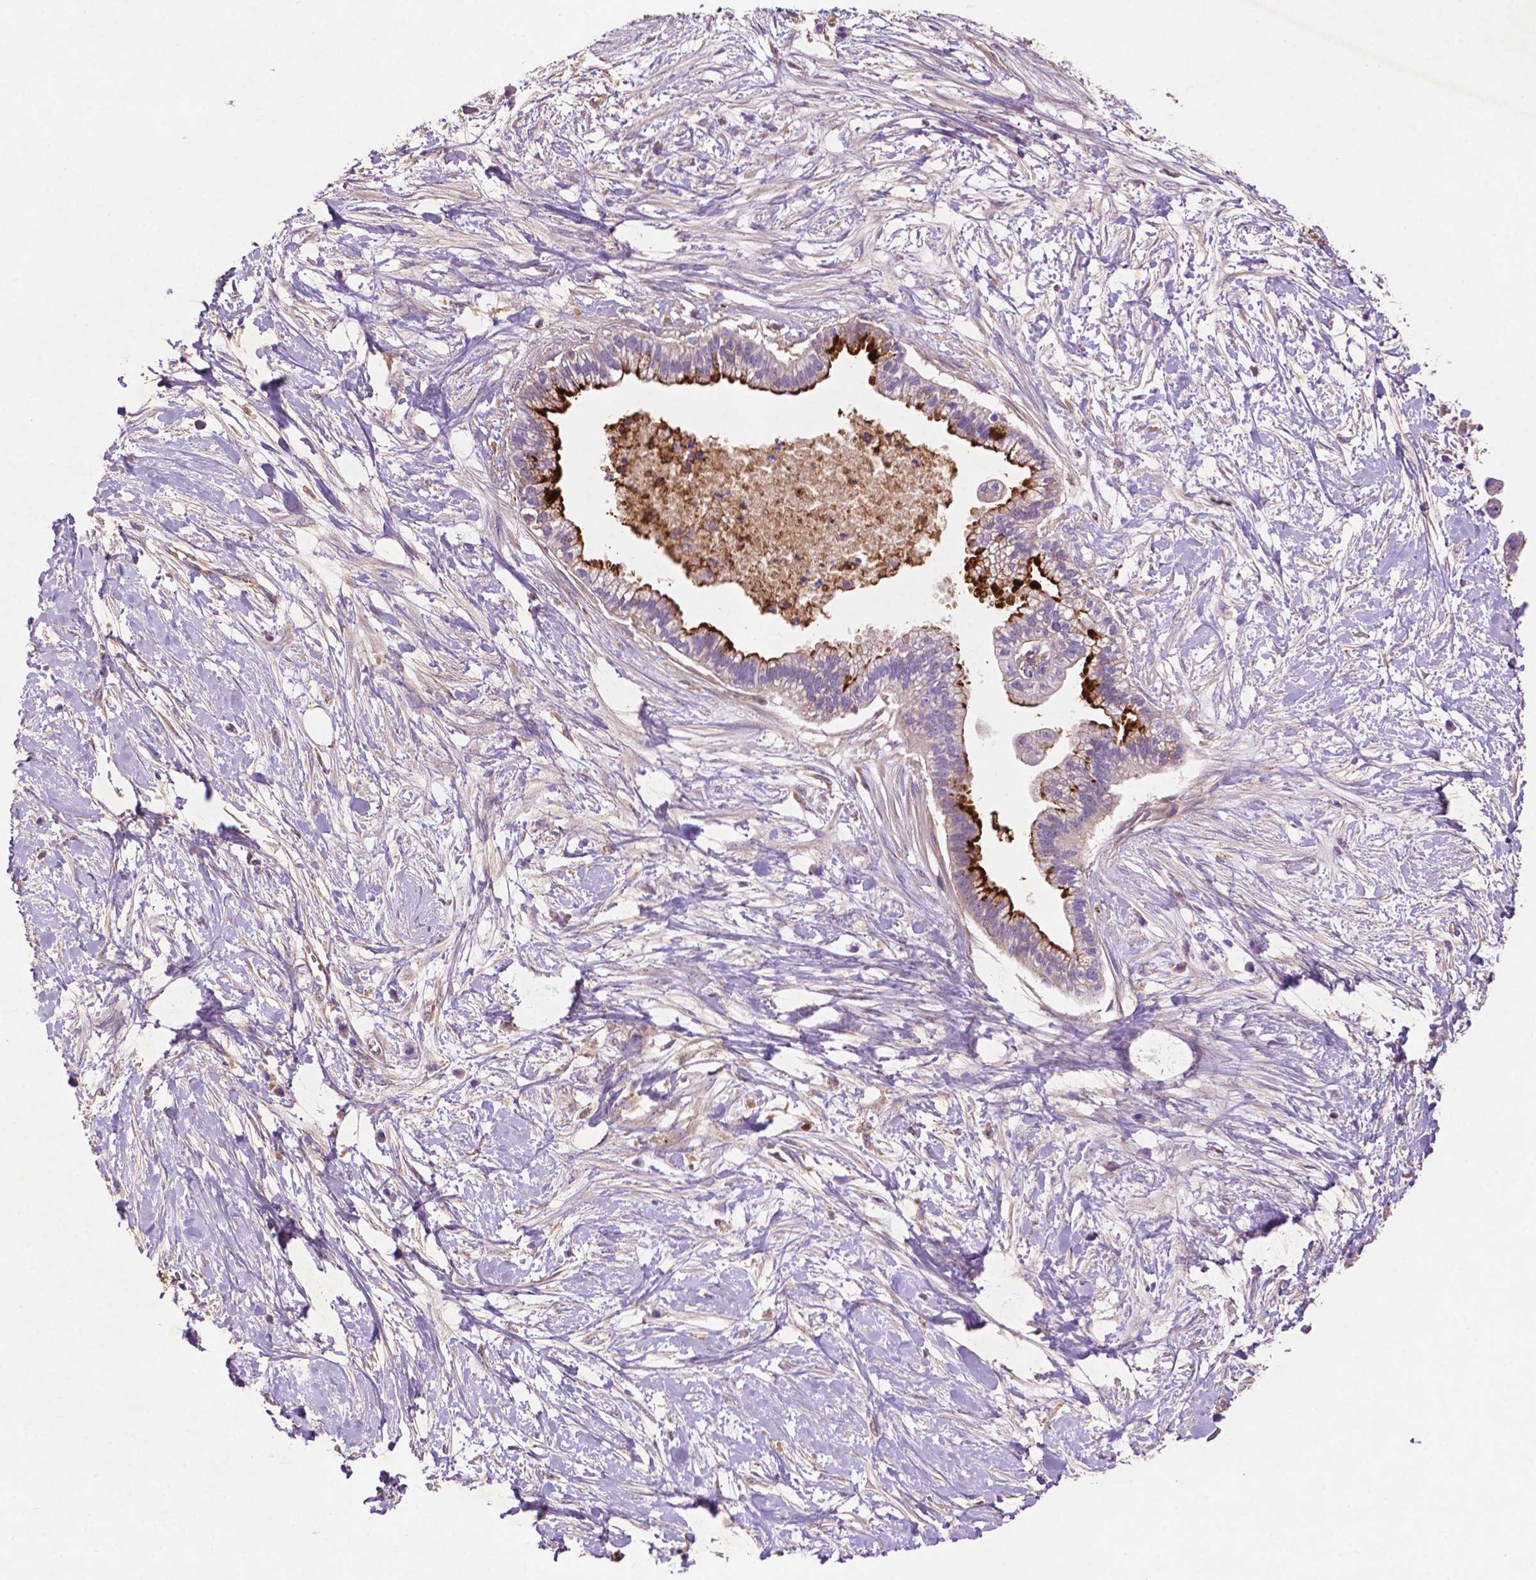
{"staining": {"intensity": "strong", "quantity": "<25%", "location": "cytoplasmic/membranous"}, "tissue": "pancreatic cancer", "cell_type": "Tumor cells", "image_type": "cancer", "snomed": [{"axis": "morphology", "description": "Normal tissue, NOS"}, {"axis": "morphology", "description": "Adenocarcinoma, NOS"}, {"axis": "topography", "description": "Lymph node"}, {"axis": "topography", "description": "Pancreas"}], "caption": "Immunohistochemical staining of human adenocarcinoma (pancreatic) reveals medium levels of strong cytoplasmic/membranous expression in about <25% of tumor cells.", "gene": "GDPD5", "patient": {"sex": "female", "age": 58}}